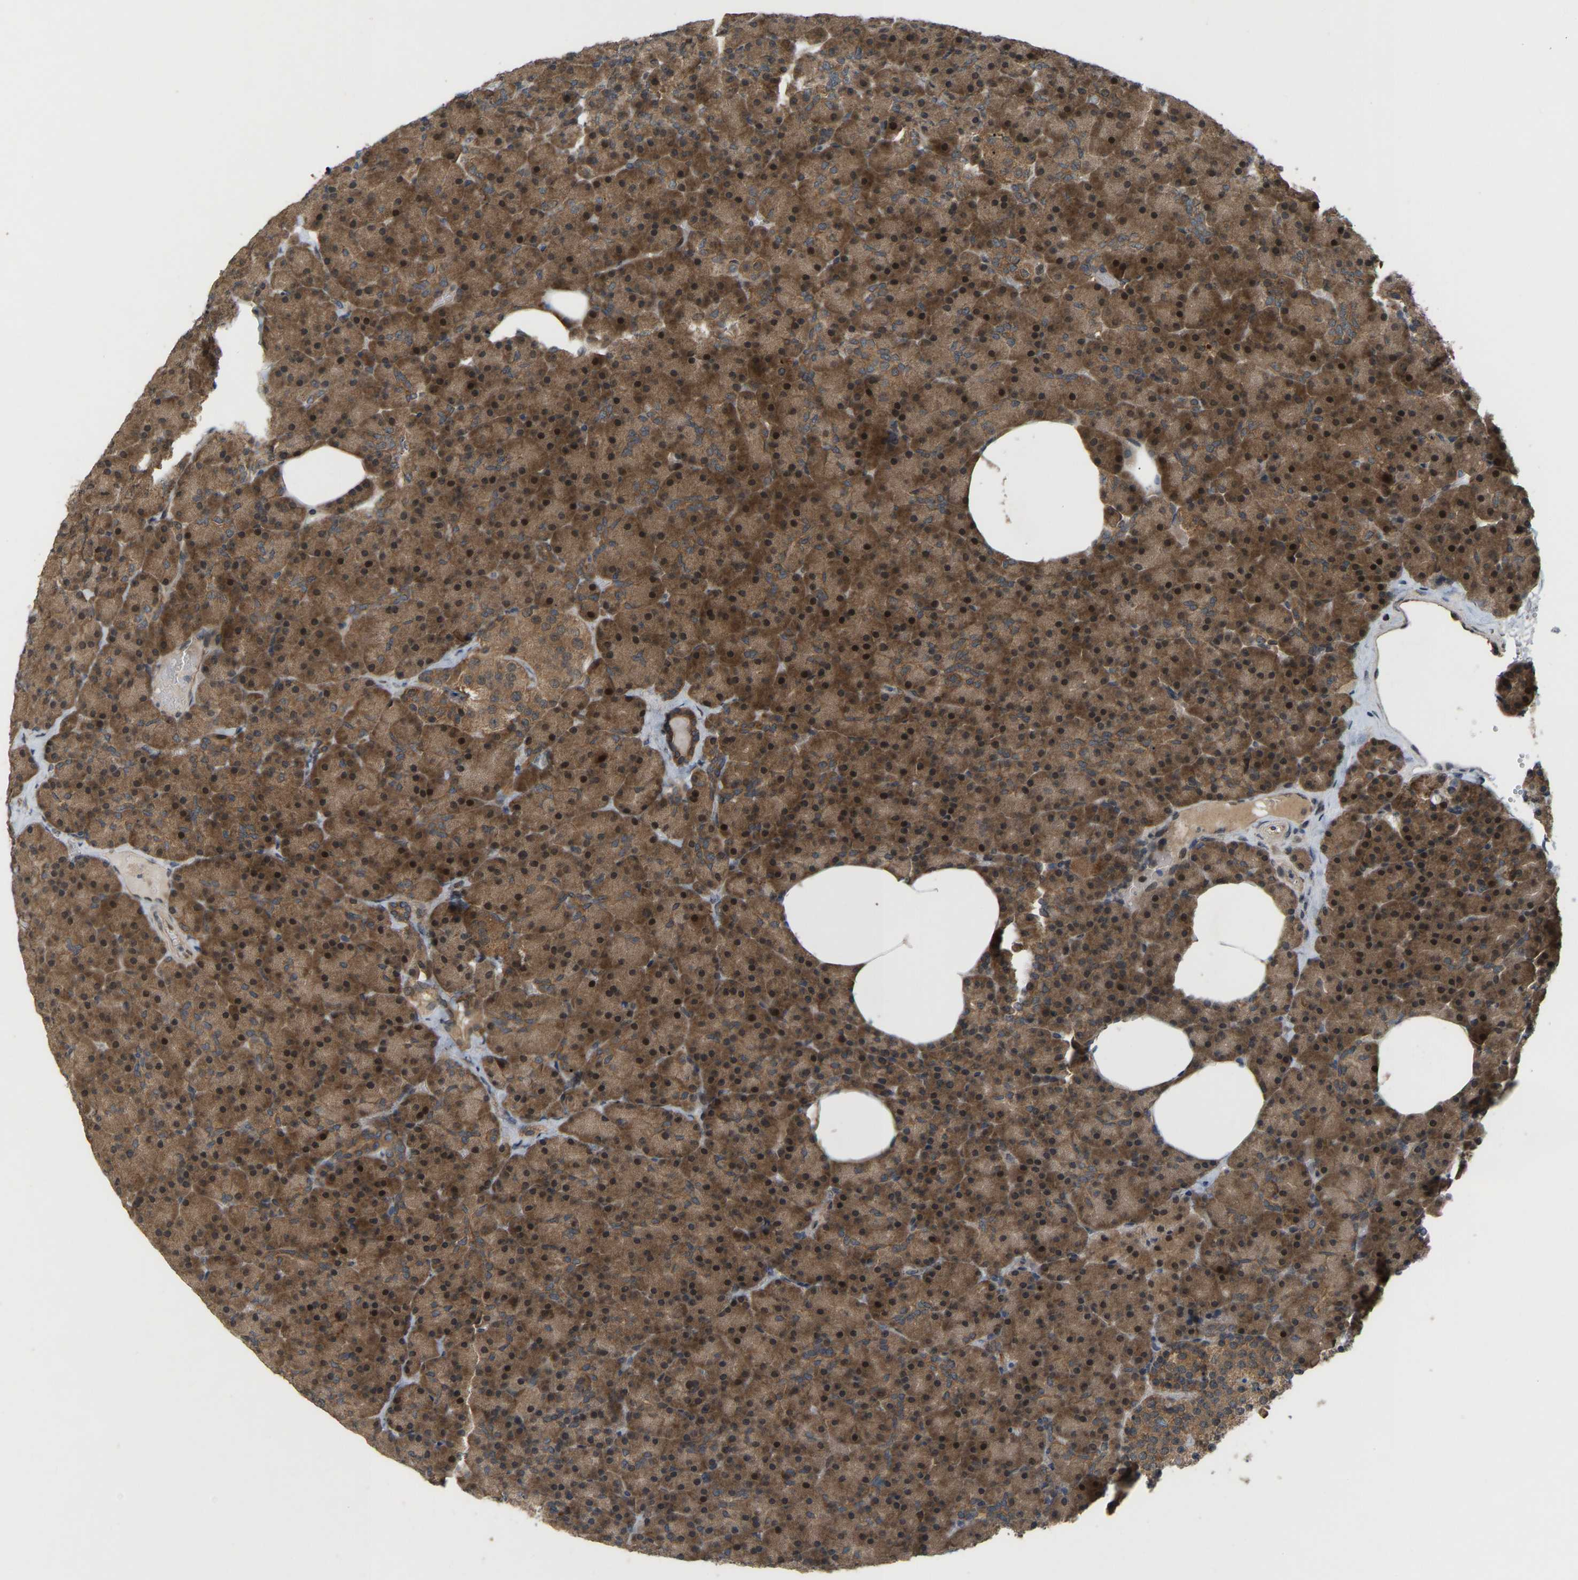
{"staining": {"intensity": "strong", "quantity": ">75%", "location": "cytoplasmic/membranous"}, "tissue": "pancreas", "cell_type": "Exocrine glandular cells", "image_type": "normal", "snomed": [{"axis": "morphology", "description": "Normal tissue, NOS"}, {"axis": "morphology", "description": "Carcinoid, malignant, NOS"}, {"axis": "topography", "description": "Pancreas"}], "caption": "Unremarkable pancreas reveals strong cytoplasmic/membranous expression in about >75% of exocrine glandular cells, visualized by immunohistochemistry.", "gene": "CROT", "patient": {"sex": "female", "age": 35}}